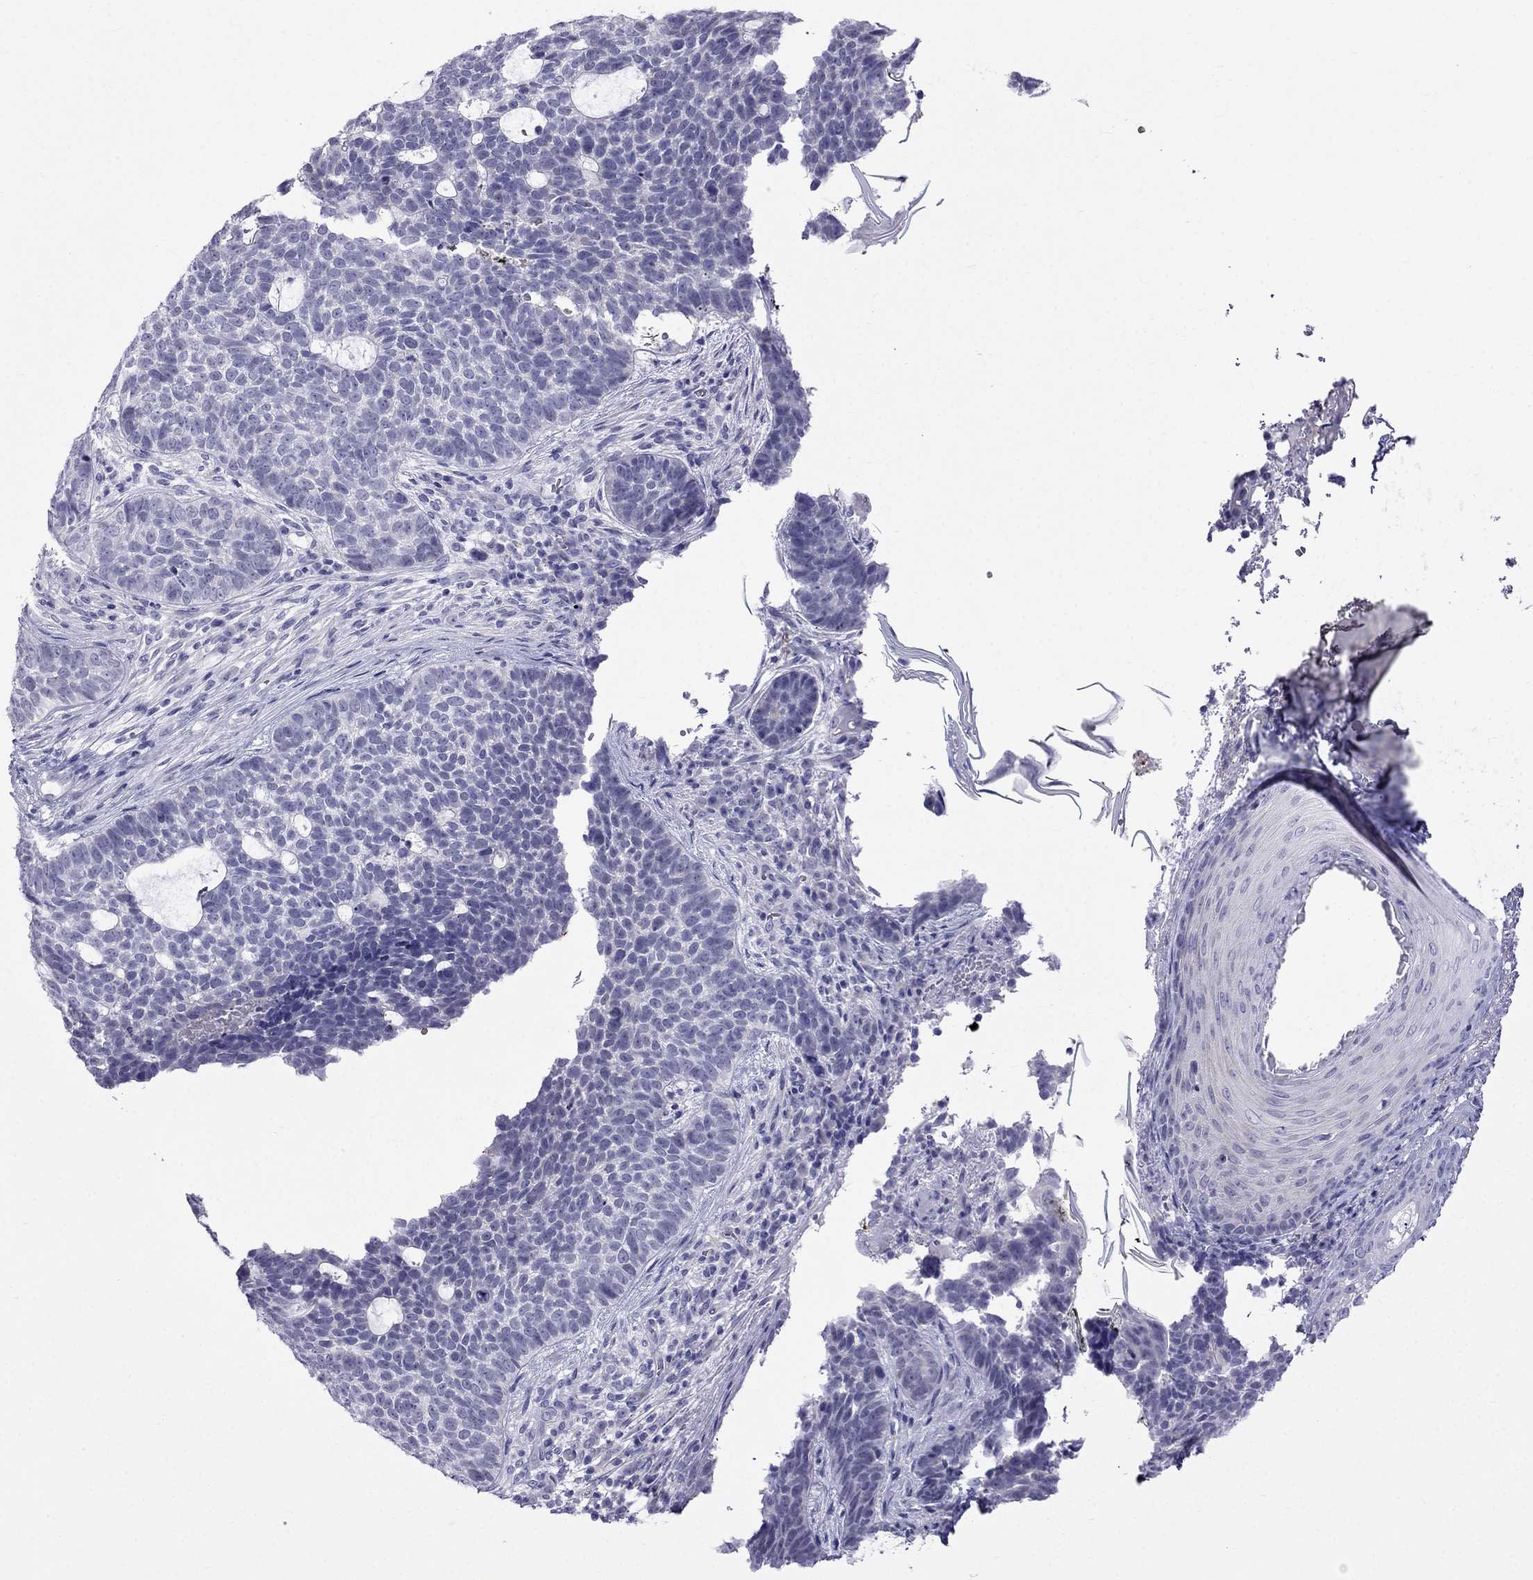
{"staining": {"intensity": "negative", "quantity": "none", "location": "none"}, "tissue": "skin cancer", "cell_type": "Tumor cells", "image_type": "cancer", "snomed": [{"axis": "morphology", "description": "Basal cell carcinoma"}, {"axis": "topography", "description": "Skin"}], "caption": "DAB (3,3'-diaminobenzidine) immunohistochemical staining of human skin basal cell carcinoma demonstrates no significant expression in tumor cells. The staining was performed using DAB (3,3'-diaminobenzidine) to visualize the protein expression in brown, while the nuclei were stained in blue with hematoxylin (Magnification: 20x).", "gene": "MGP", "patient": {"sex": "female", "age": 69}}